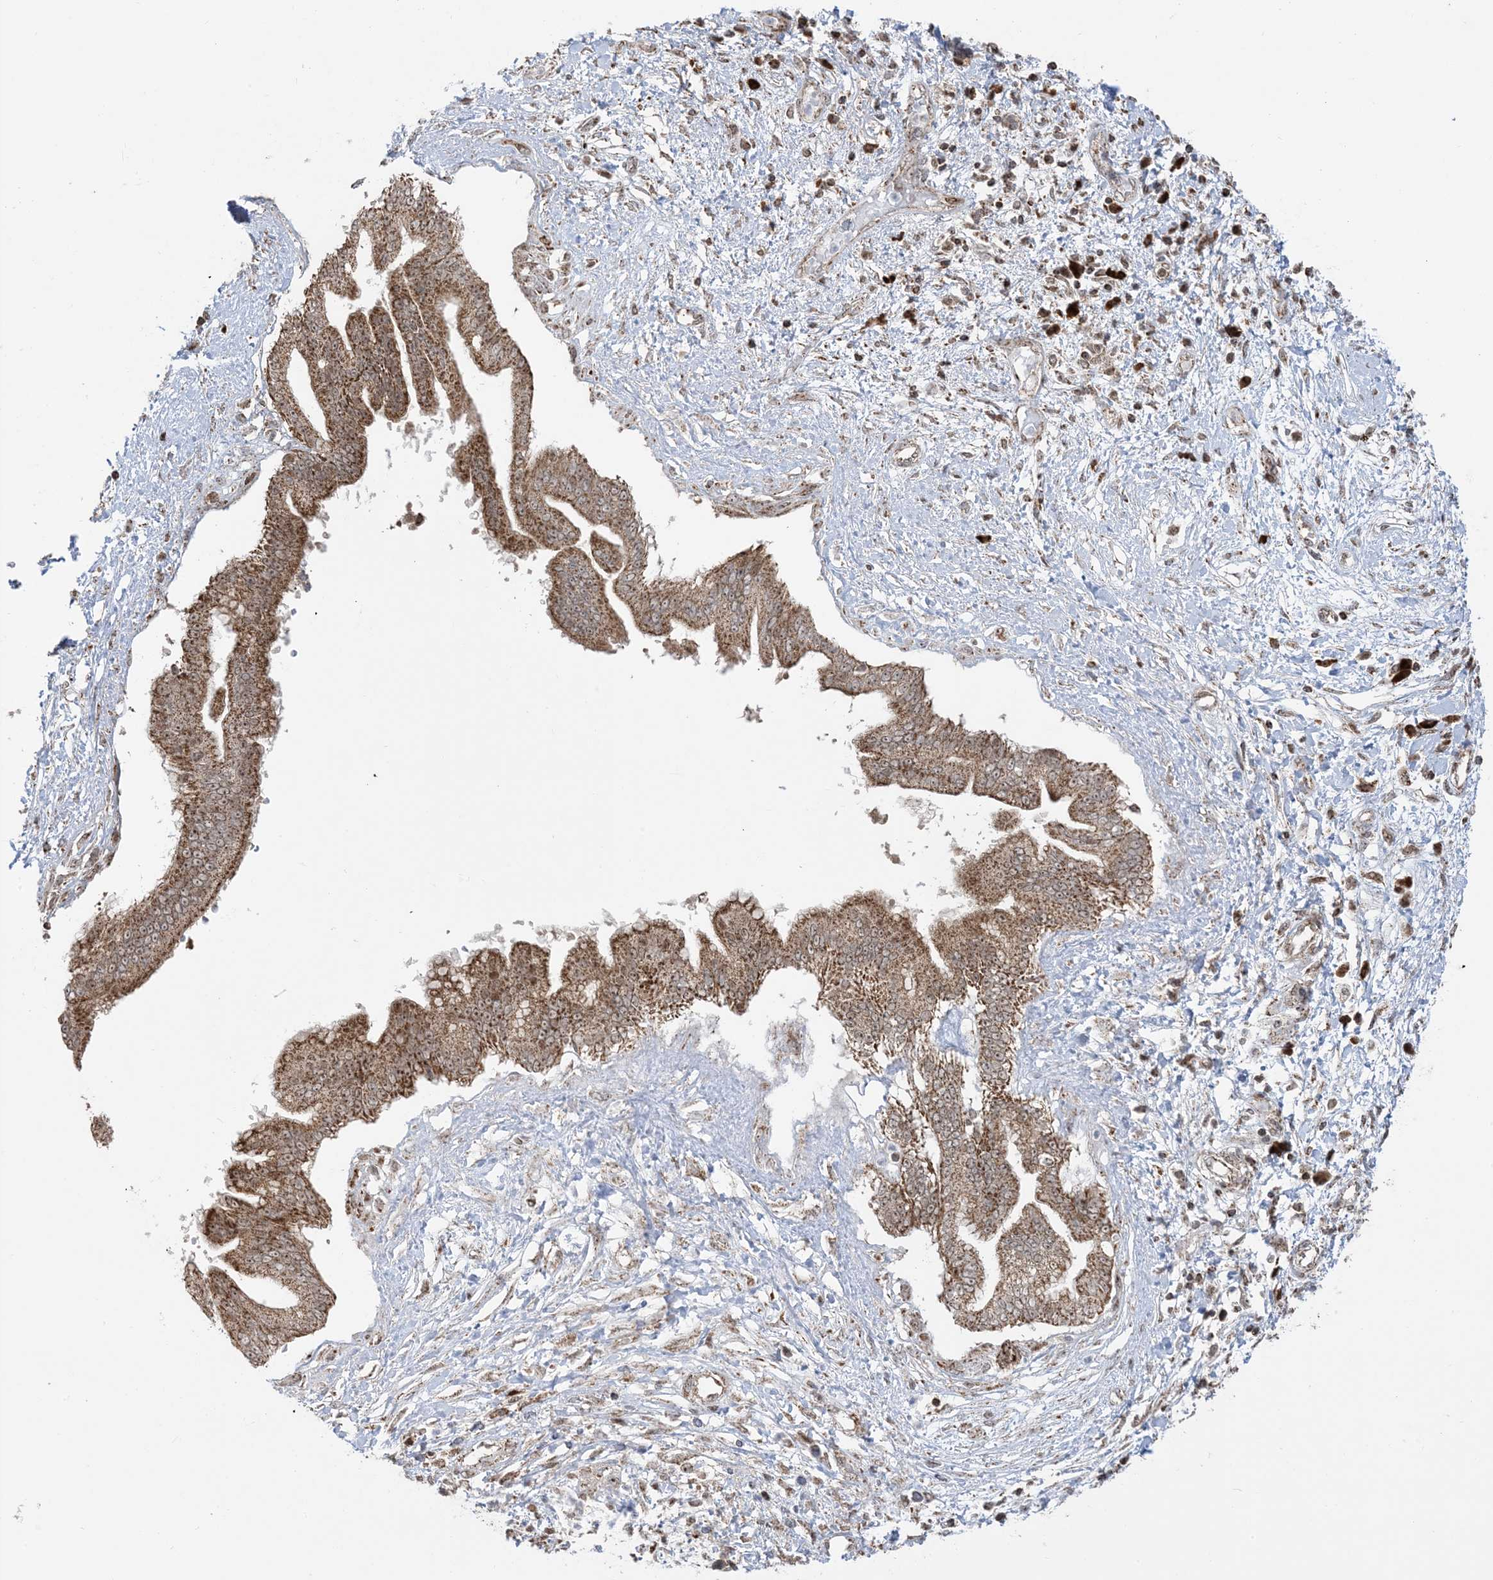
{"staining": {"intensity": "moderate", "quantity": ">75%", "location": "cytoplasmic/membranous,nuclear"}, "tissue": "pancreatic cancer", "cell_type": "Tumor cells", "image_type": "cancer", "snomed": [{"axis": "morphology", "description": "Adenocarcinoma, NOS"}, {"axis": "topography", "description": "Pancreas"}], "caption": "IHC photomicrograph of adenocarcinoma (pancreatic) stained for a protein (brown), which reveals medium levels of moderate cytoplasmic/membranous and nuclear expression in approximately >75% of tumor cells.", "gene": "MAPKBP1", "patient": {"sex": "female", "age": 56}}